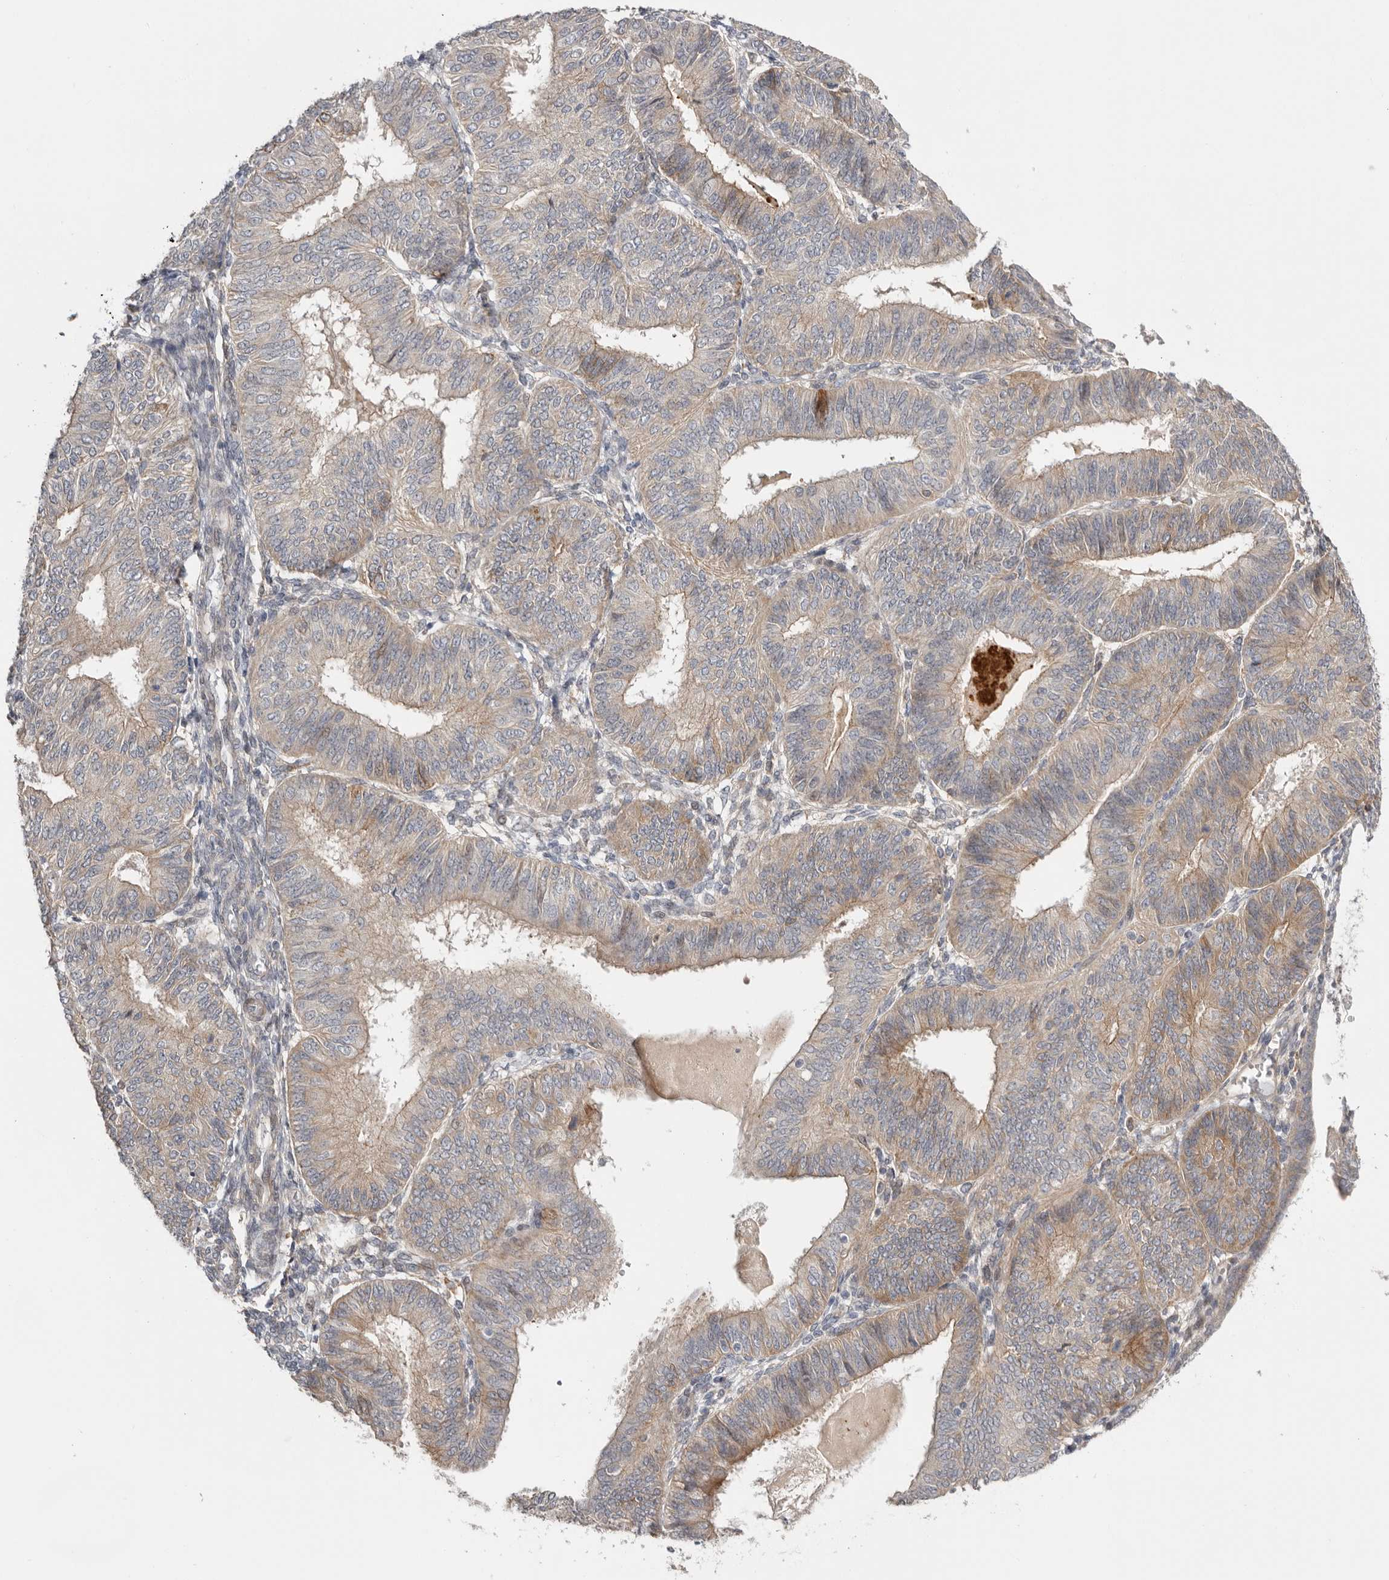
{"staining": {"intensity": "weak", "quantity": "25%-75%", "location": "cytoplasmic/membranous"}, "tissue": "endometrial cancer", "cell_type": "Tumor cells", "image_type": "cancer", "snomed": [{"axis": "morphology", "description": "Adenocarcinoma, NOS"}, {"axis": "topography", "description": "Endometrium"}], "caption": "Immunohistochemical staining of human endometrial adenocarcinoma exhibits low levels of weak cytoplasmic/membranous protein expression in approximately 25%-75% of tumor cells. (brown staining indicates protein expression, while blue staining denotes nuclei).", "gene": "MSRB2", "patient": {"sex": "female", "age": 58}}